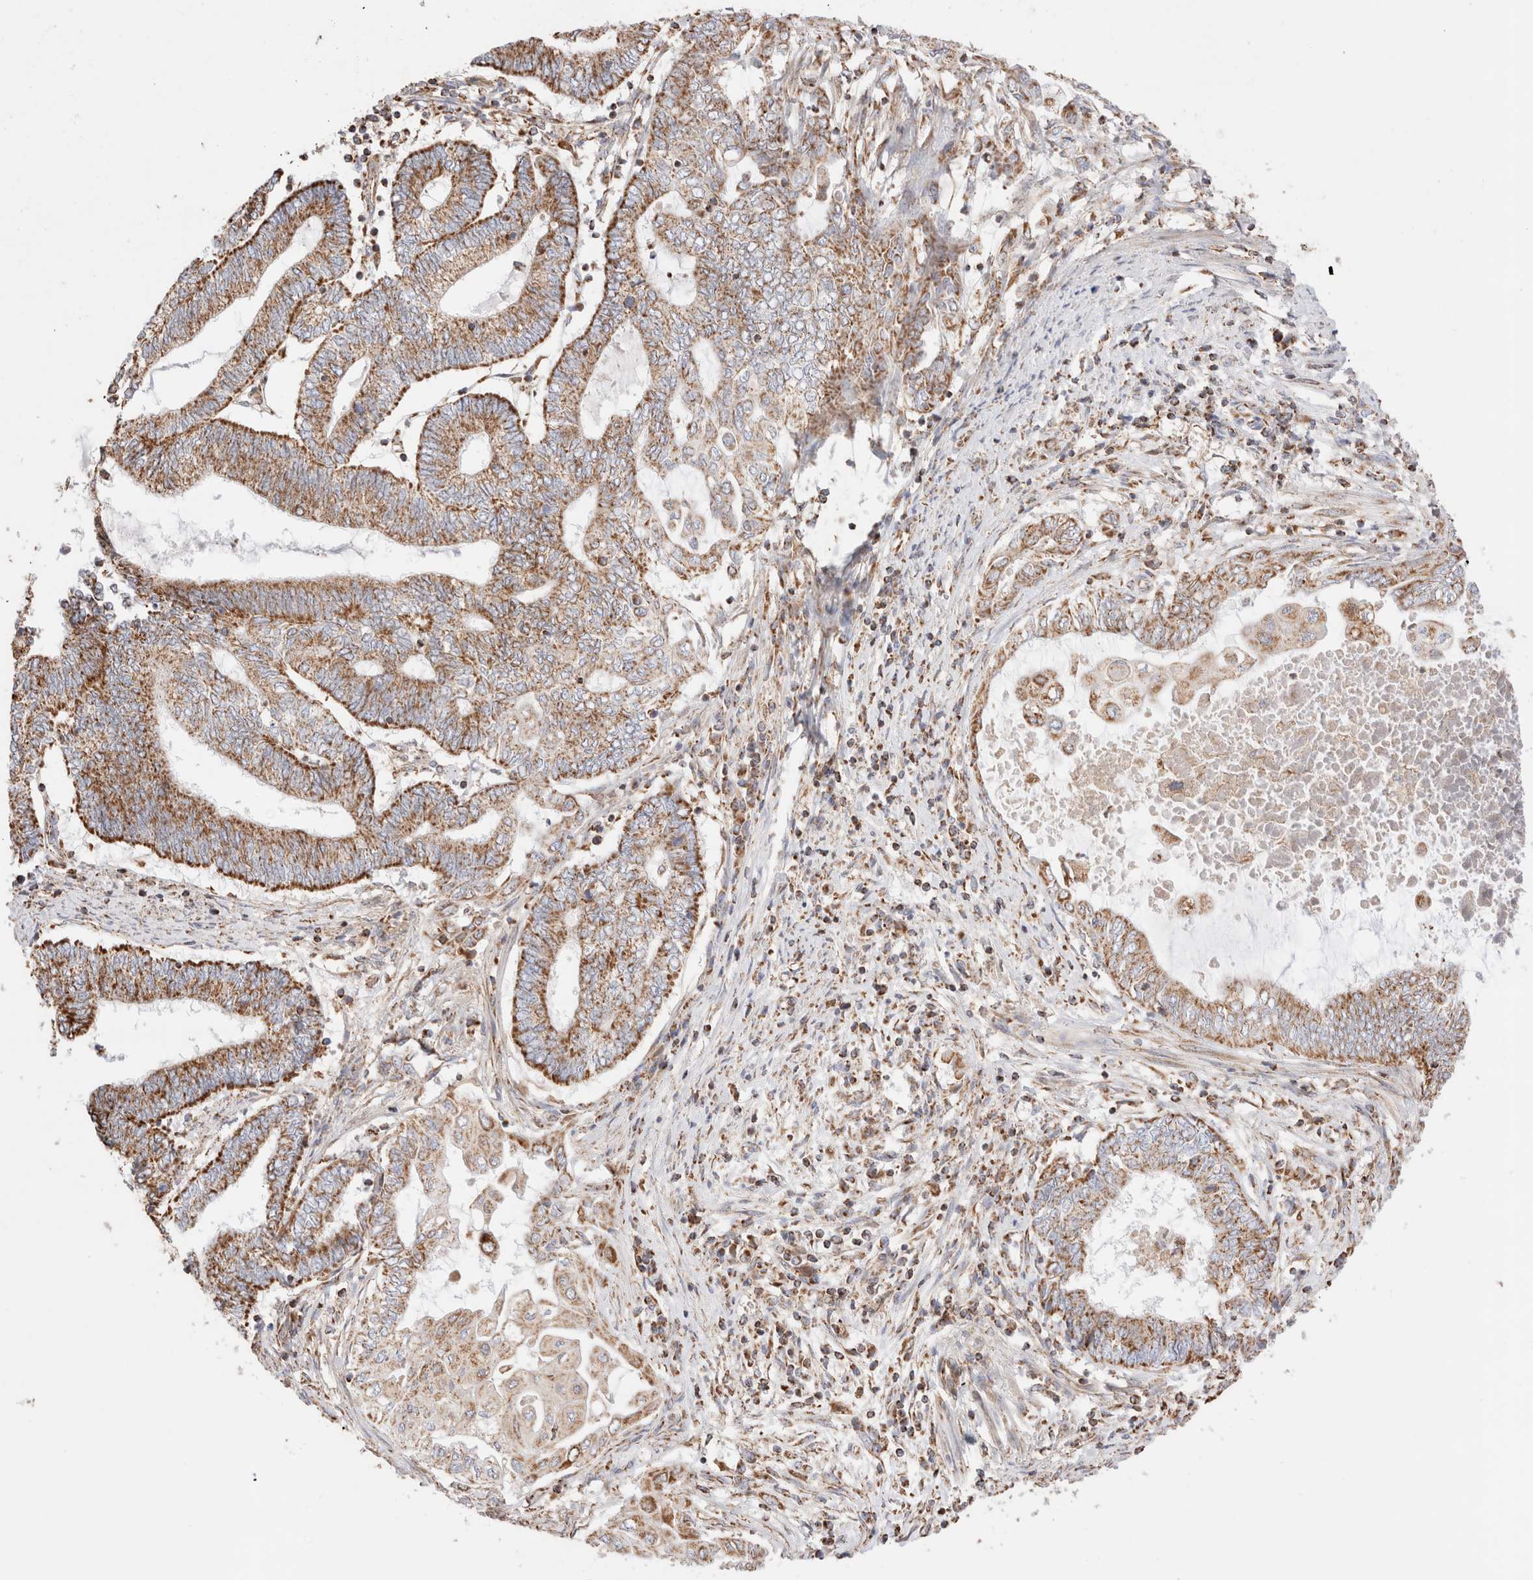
{"staining": {"intensity": "moderate", "quantity": ">75%", "location": "cytoplasmic/membranous"}, "tissue": "endometrial cancer", "cell_type": "Tumor cells", "image_type": "cancer", "snomed": [{"axis": "morphology", "description": "Adenocarcinoma, NOS"}, {"axis": "topography", "description": "Uterus"}, {"axis": "topography", "description": "Endometrium"}], "caption": "A micrograph of endometrial cancer stained for a protein shows moderate cytoplasmic/membranous brown staining in tumor cells.", "gene": "TMPPE", "patient": {"sex": "female", "age": 70}}